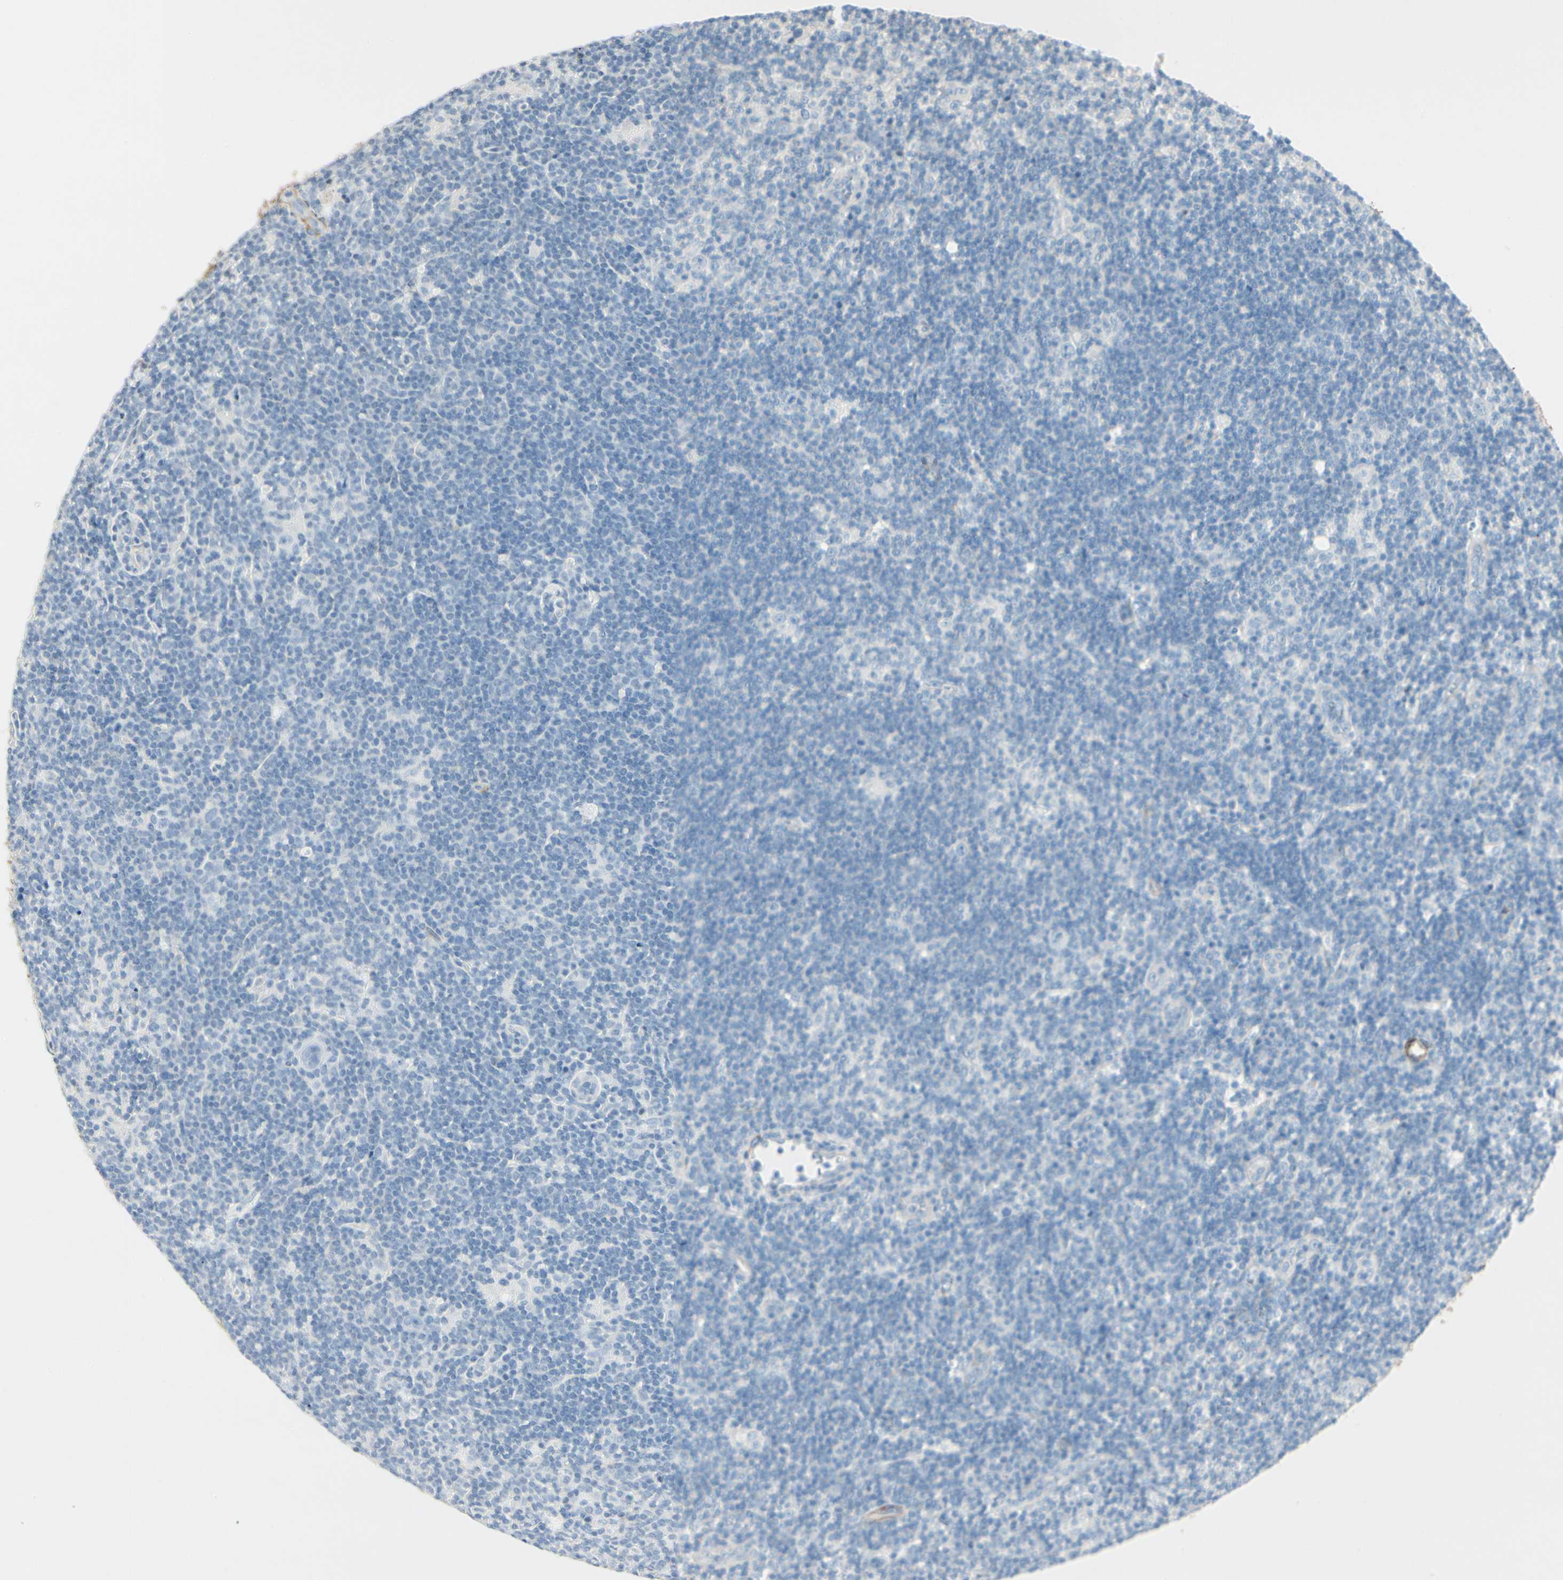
{"staining": {"intensity": "negative", "quantity": "none", "location": "none"}, "tissue": "lymphoma", "cell_type": "Tumor cells", "image_type": "cancer", "snomed": [{"axis": "morphology", "description": "Hodgkin's disease, NOS"}, {"axis": "topography", "description": "Lymph node"}], "caption": "This is a histopathology image of immunohistochemistry staining of Hodgkin's disease, which shows no staining in tumor cells.", "gene": "AMPH", "patient": {"sex": "female", "age": 57}}